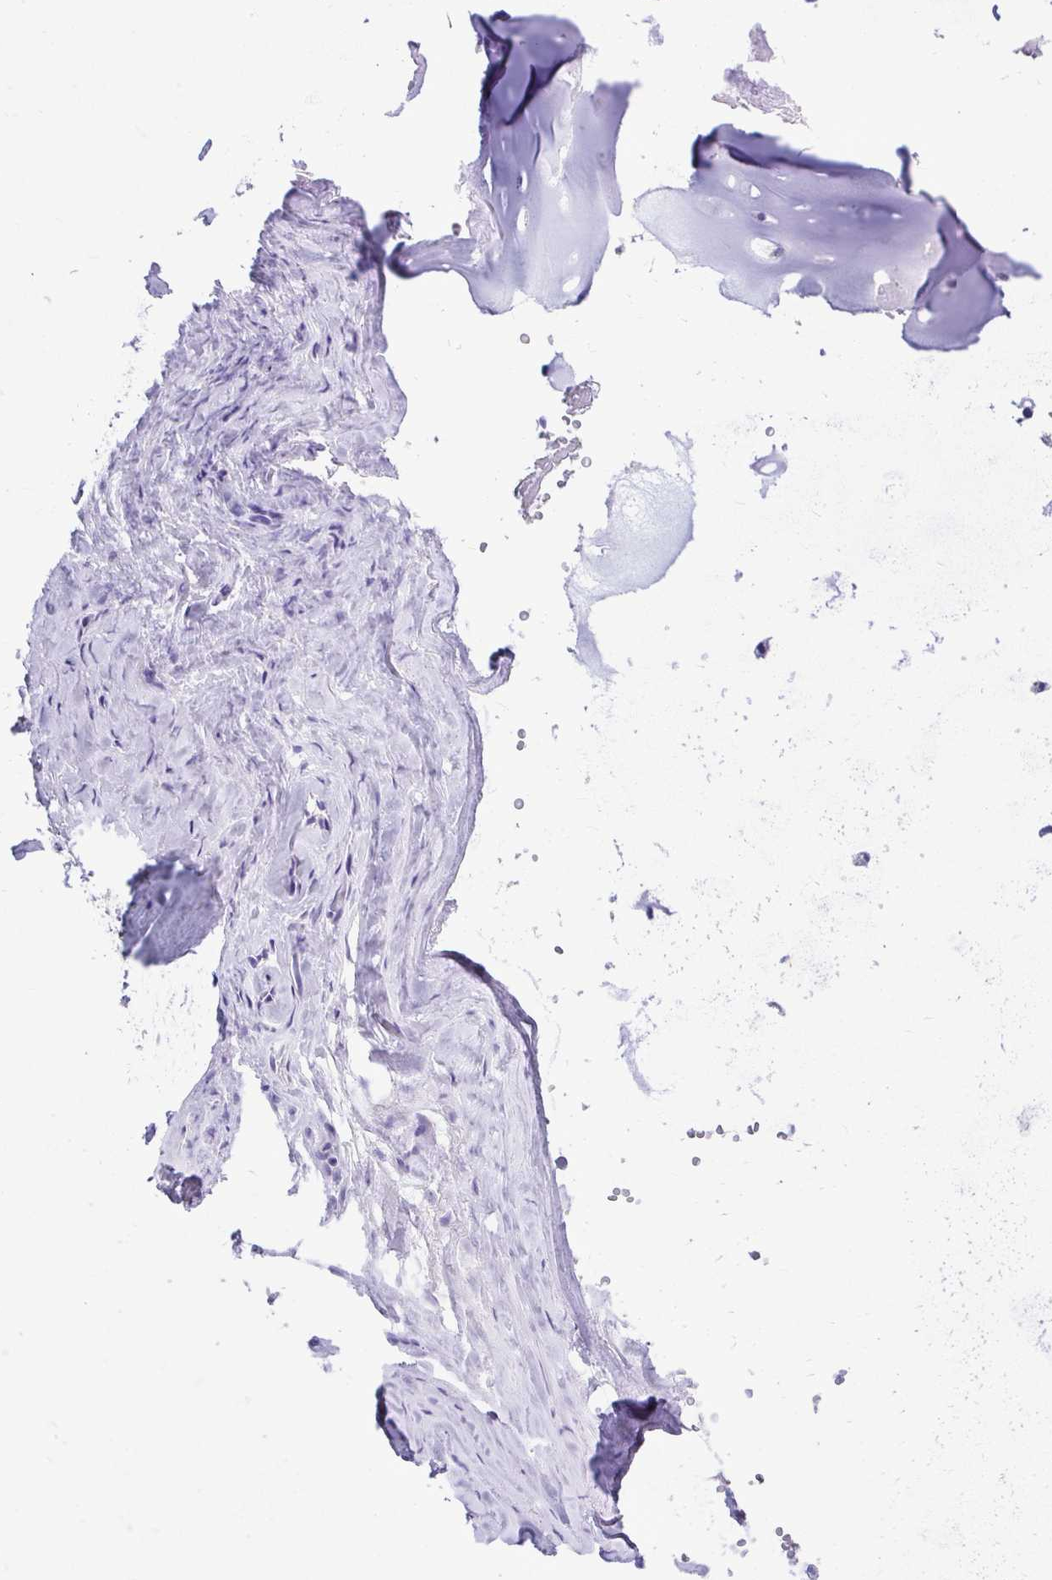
{"staining": {"intensity": "negative", "quantity": "none", "location": "none"}, "tissue": "adipose tissue", "cell_type": "Adipocytes", "image_type": "normal", "snomed": [{"axis": "morphology", "description": "Normal tissue, NOS"}, {"axis": "topography", "description": "Cartilage tissue"}, {"axis": "topography", "description": "Nasopharynx"}, {"axis": "topography", "description": "Thyroid gland"}], "caption": "Photomicrograph shows no protein positivity in adipocytes of unremarkable adipose tissue.", "gene": "ABCG2", "patient": {"sex": "male", "age": 63}}